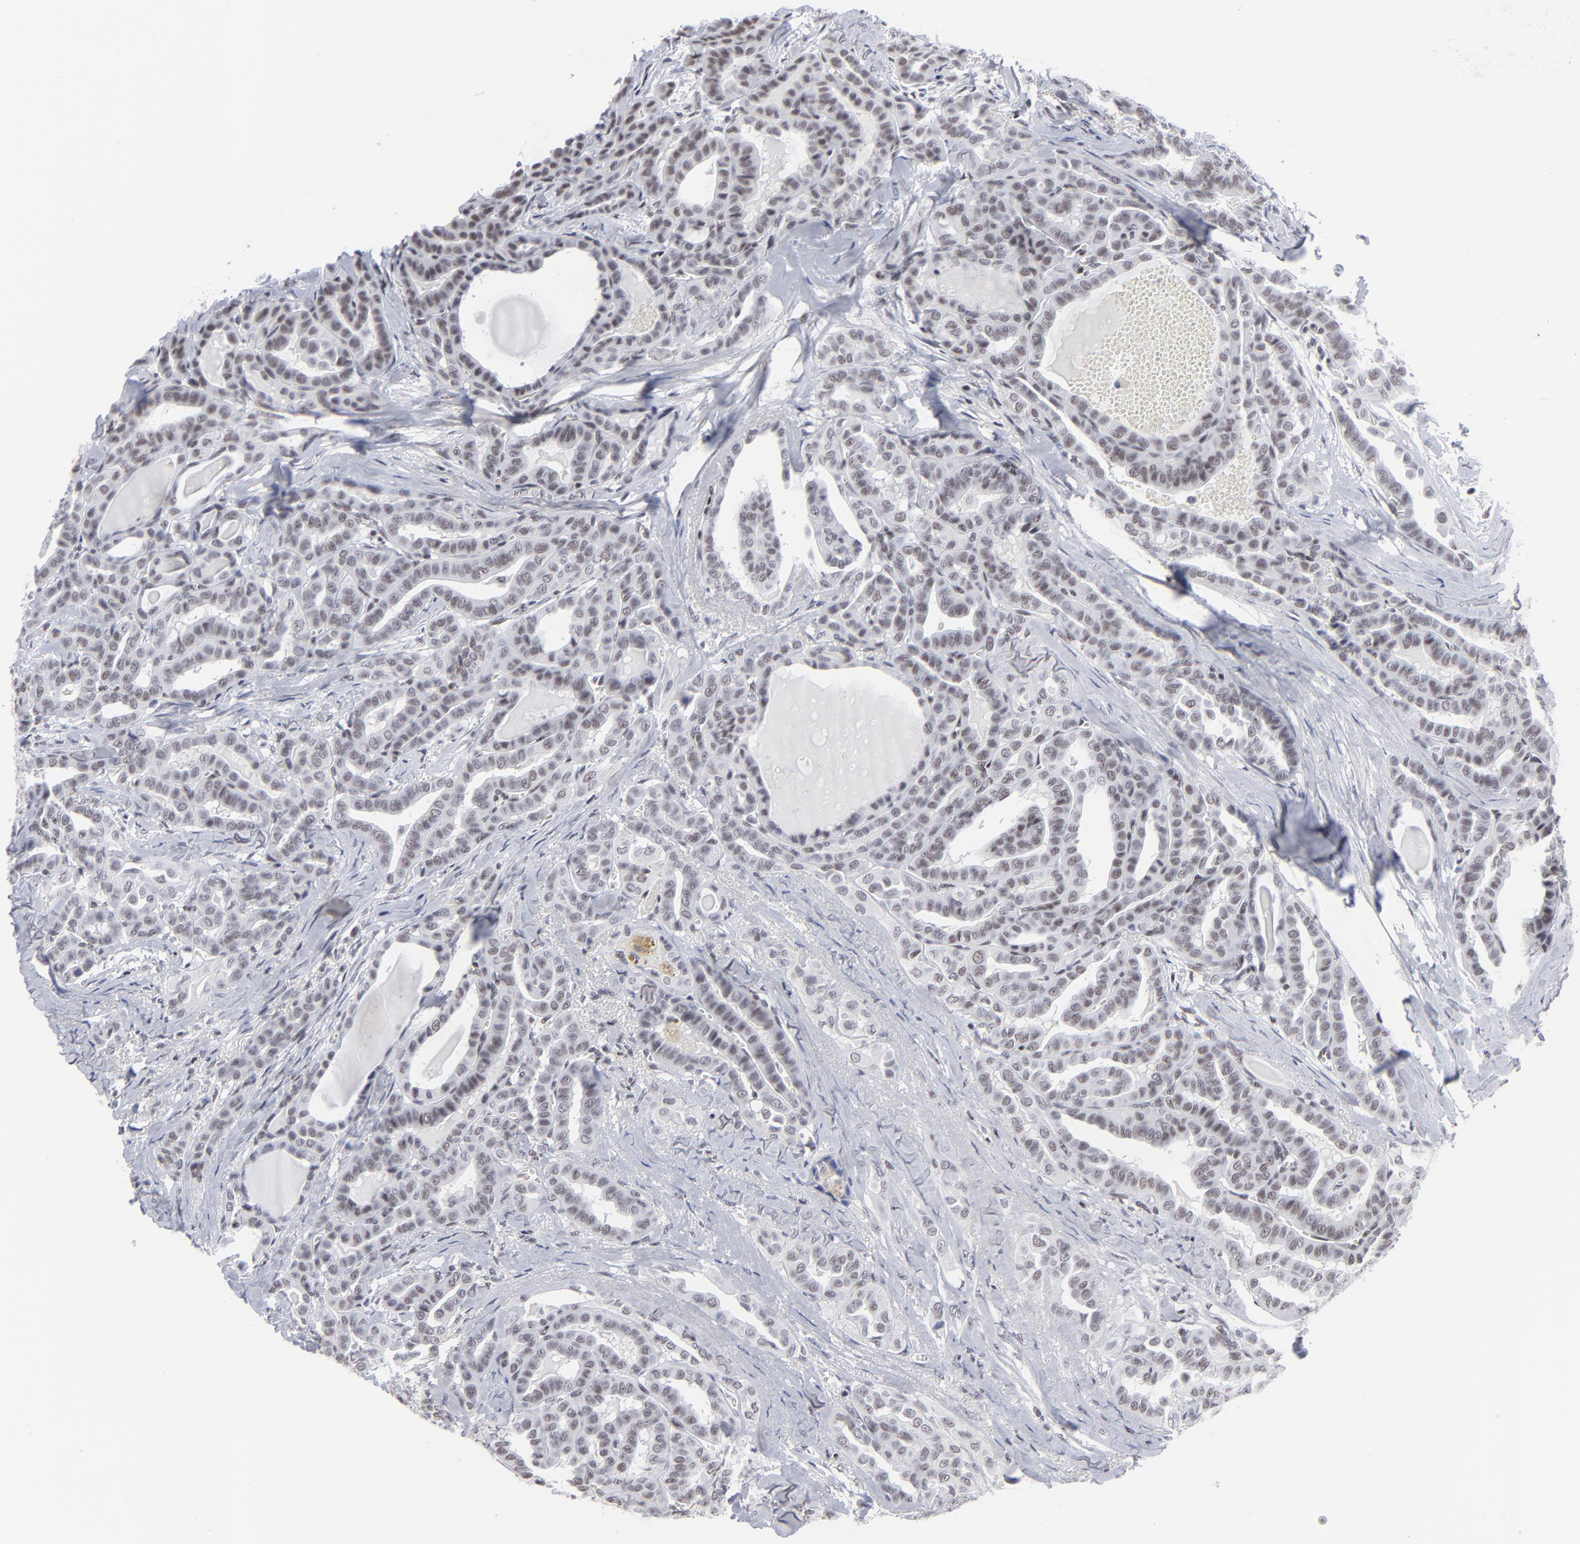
{"staining": {"intensity": "weak", "quantity": "25%-75%", "location": "nuclear"}, "tissue": "thyroid cancer", "cell_type": "Tumor cells", "image_type": "cancer", "snomed": [{"axis": "morphology", "description": "Carcinoma, NOS"}, {"axis": "topography", "description": "Thyroid gland"}], "caption": "A brown stain highlights weak nuclear expression of a protein in carcinoma (thyroid) tumor cells. The protein is shown in brown color, while the nuclei are stained blue.", "gene": "SP2", "patient": {"sex": "female", "age": 91}}